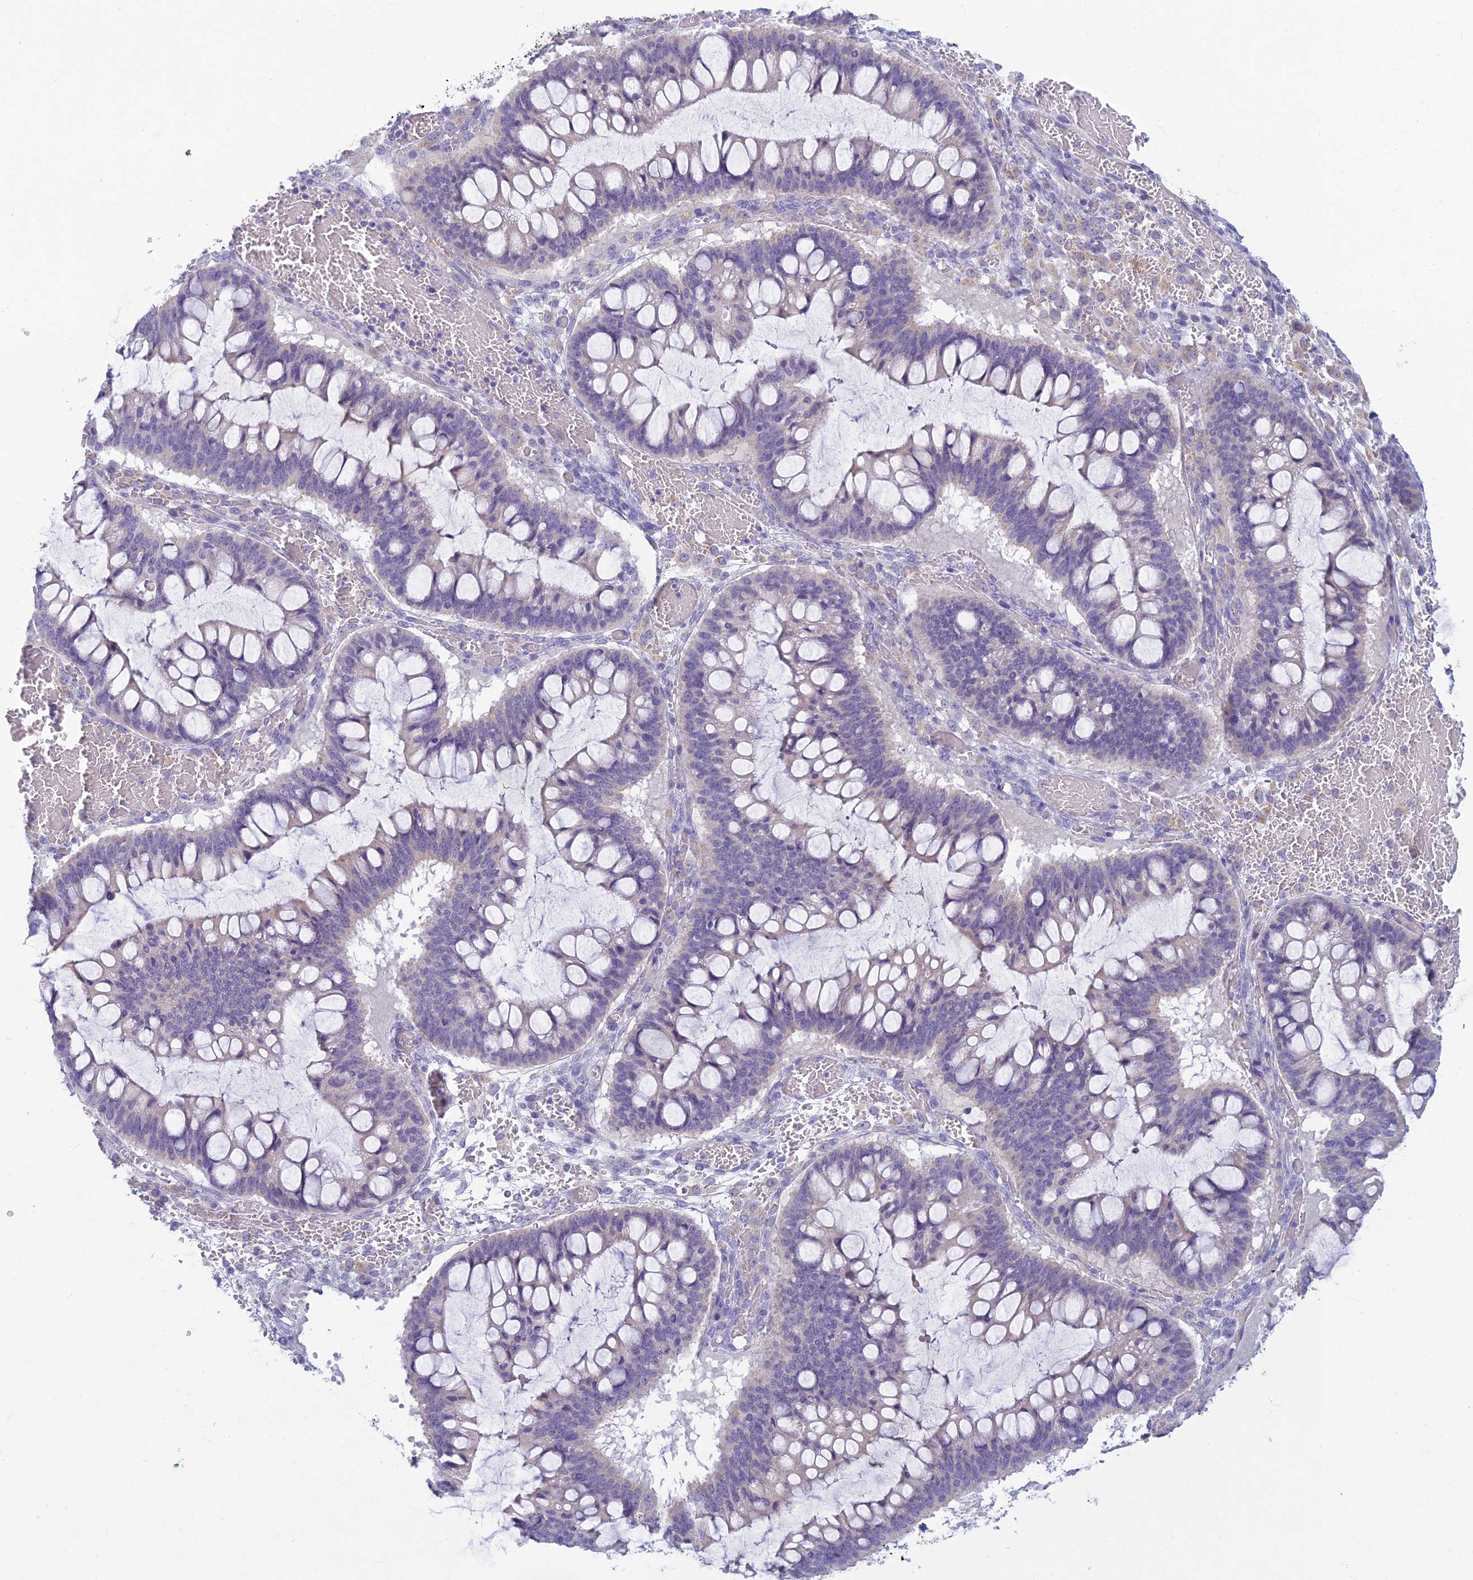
{"staining": {"intensity": "negative", "quantity": "none", "location": "none"}, "tissue": "ovarian cancer", "cell_type": "Tumor cells", "image_type": "cancer", "snomed": [{"axis": "morphology", "description": "Cystadenocarcinoma, mucinous, NOS"}, {"axis": "topography", "description": "Ovary"}], "caption": "Mucinous cystadenocarcinoma (ovarian) was stained to show a protein in brown. There is no significant positivity in tumor cells.", "gene": "SLC25A41", "patient": {"sex": "female", "age": 73}}